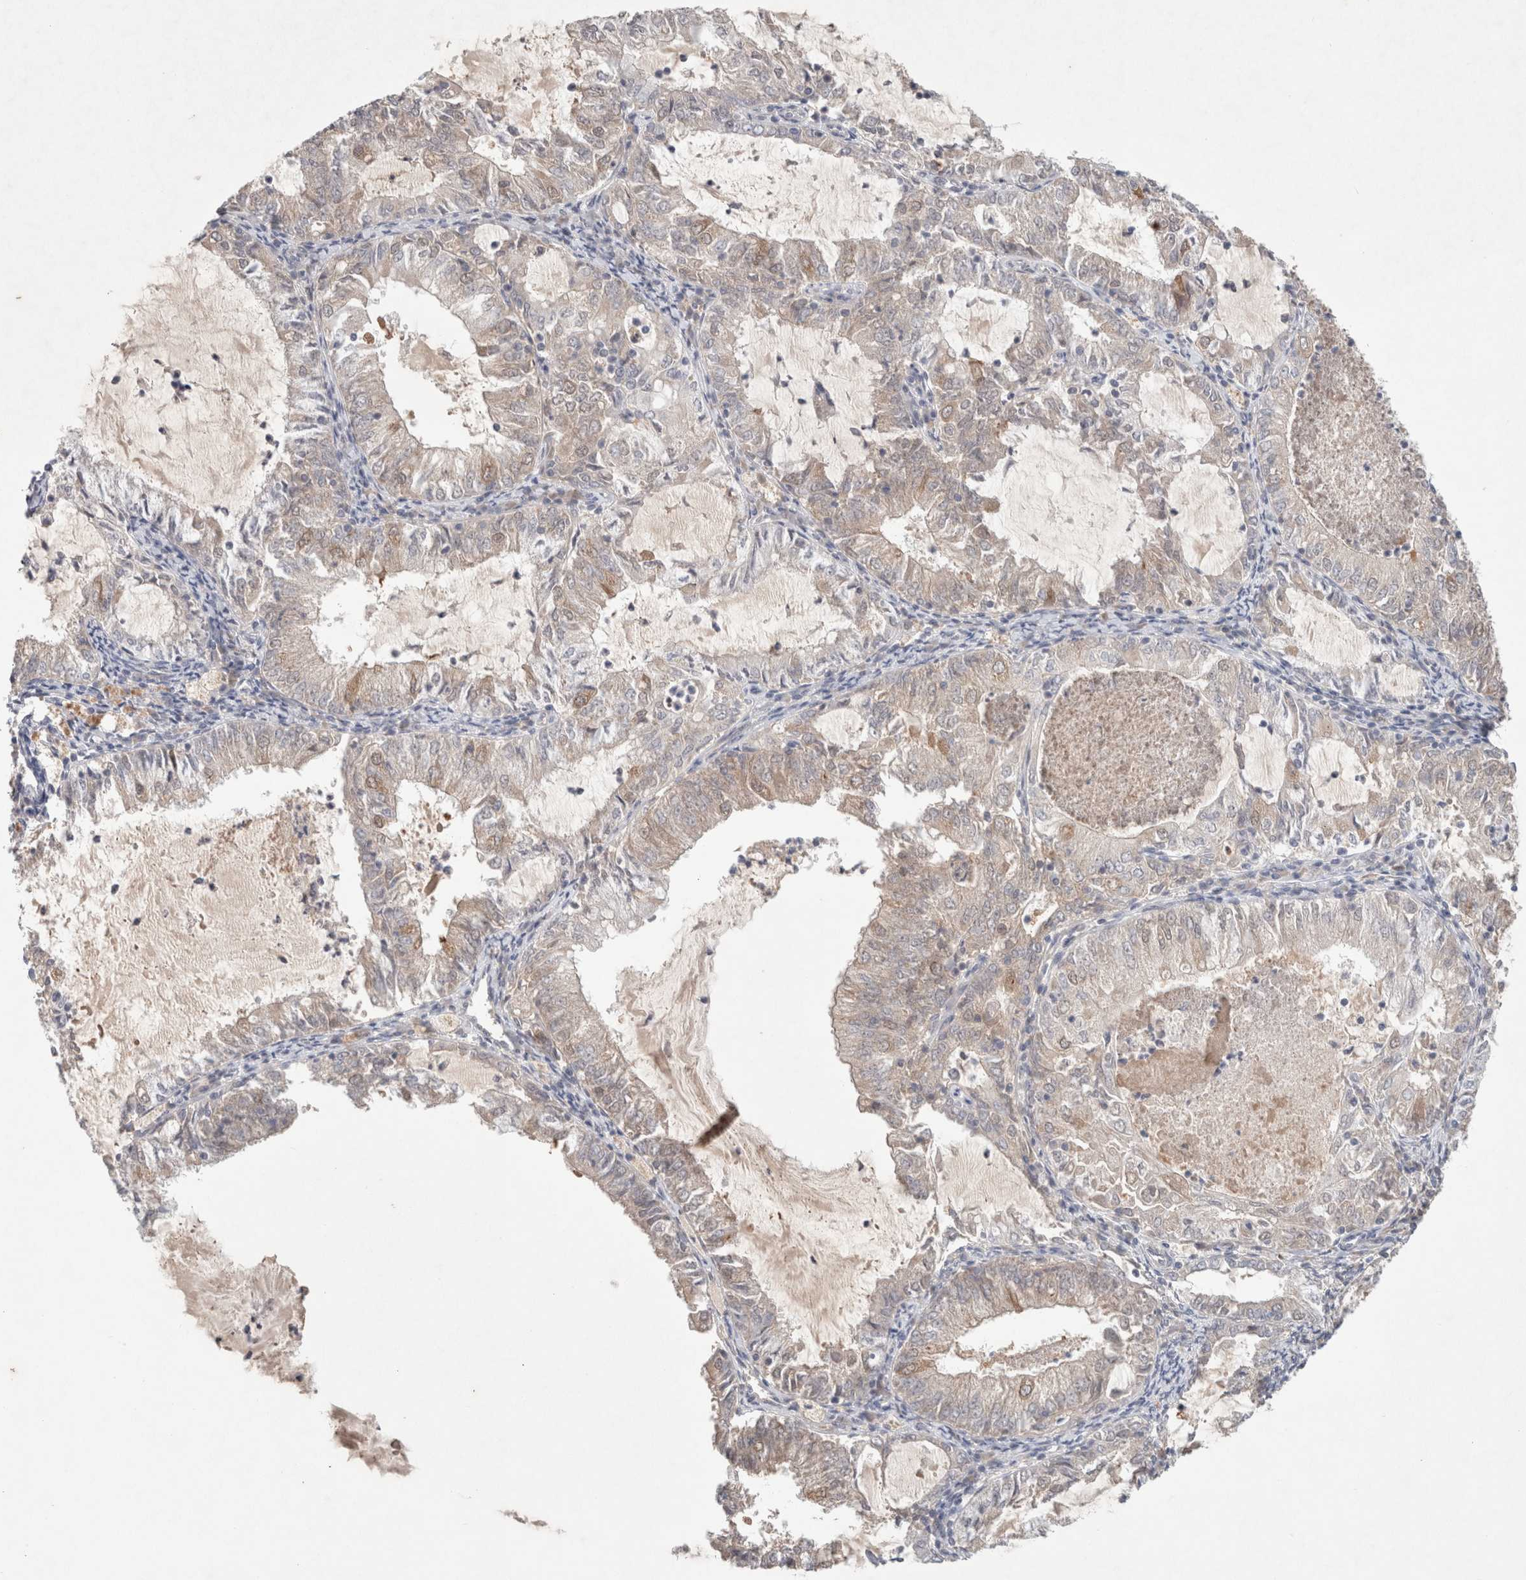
{"staining": {"intensity": "weak", "quantity": "<25%", "location": "cytoplasmic/membranous"}, "tissue": "endometrial cancer", "cell_type": "Tumor cells", "image_type": "cancer", "snomed": [{"axis": "morphology", "description": "Adenocarcinoma, NOS"}, {"axis": "topography", "description": "Endometrium"}], "caption": "Human adenocarcinoma (endometrial) stained for a protein using immunohistochemistry (IHC) displays no positivity in tumor cells.", "gene": "RASAL2", "patient": {"sex": "female", "age": 57}}